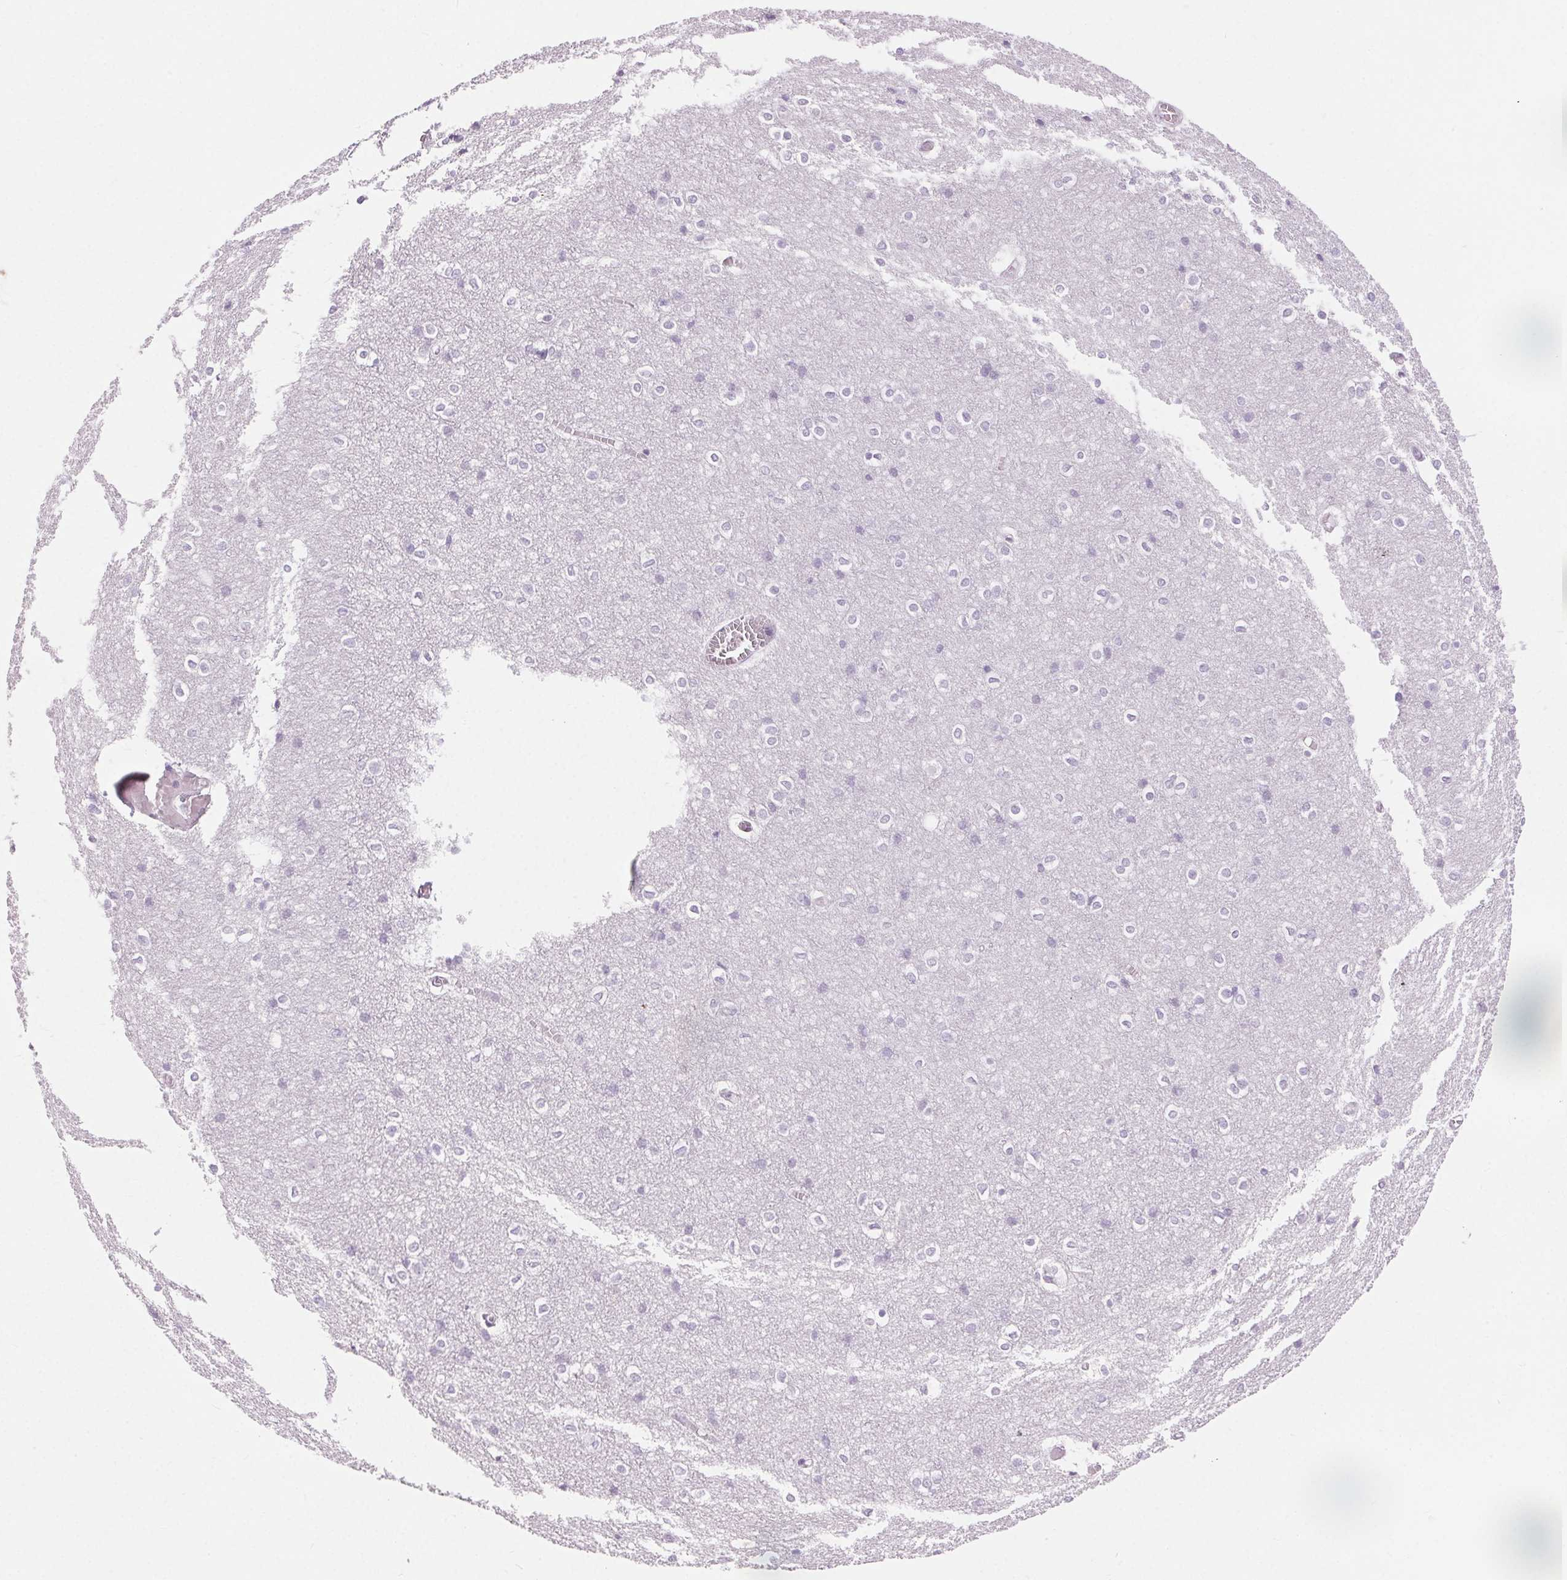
{"staining": {"intensity": "negative", "quantity": "none", "location": "none"}, "tissue": "cerebral cortex", "cell_type": "Endothelial cells", "image_type": "normal", "snomed": [{"axis": "morphology", "description": "Normal tissue, NOS"}, {"axis": "topography", "description": "Cerebral cortex"}], "caption": "Human cerebral cortex stained for a protein using immunohistochemistry reveals no staining in endothelial cells.", "gene": "BEND2", "patient": {"sex": "male", "age": 37}}